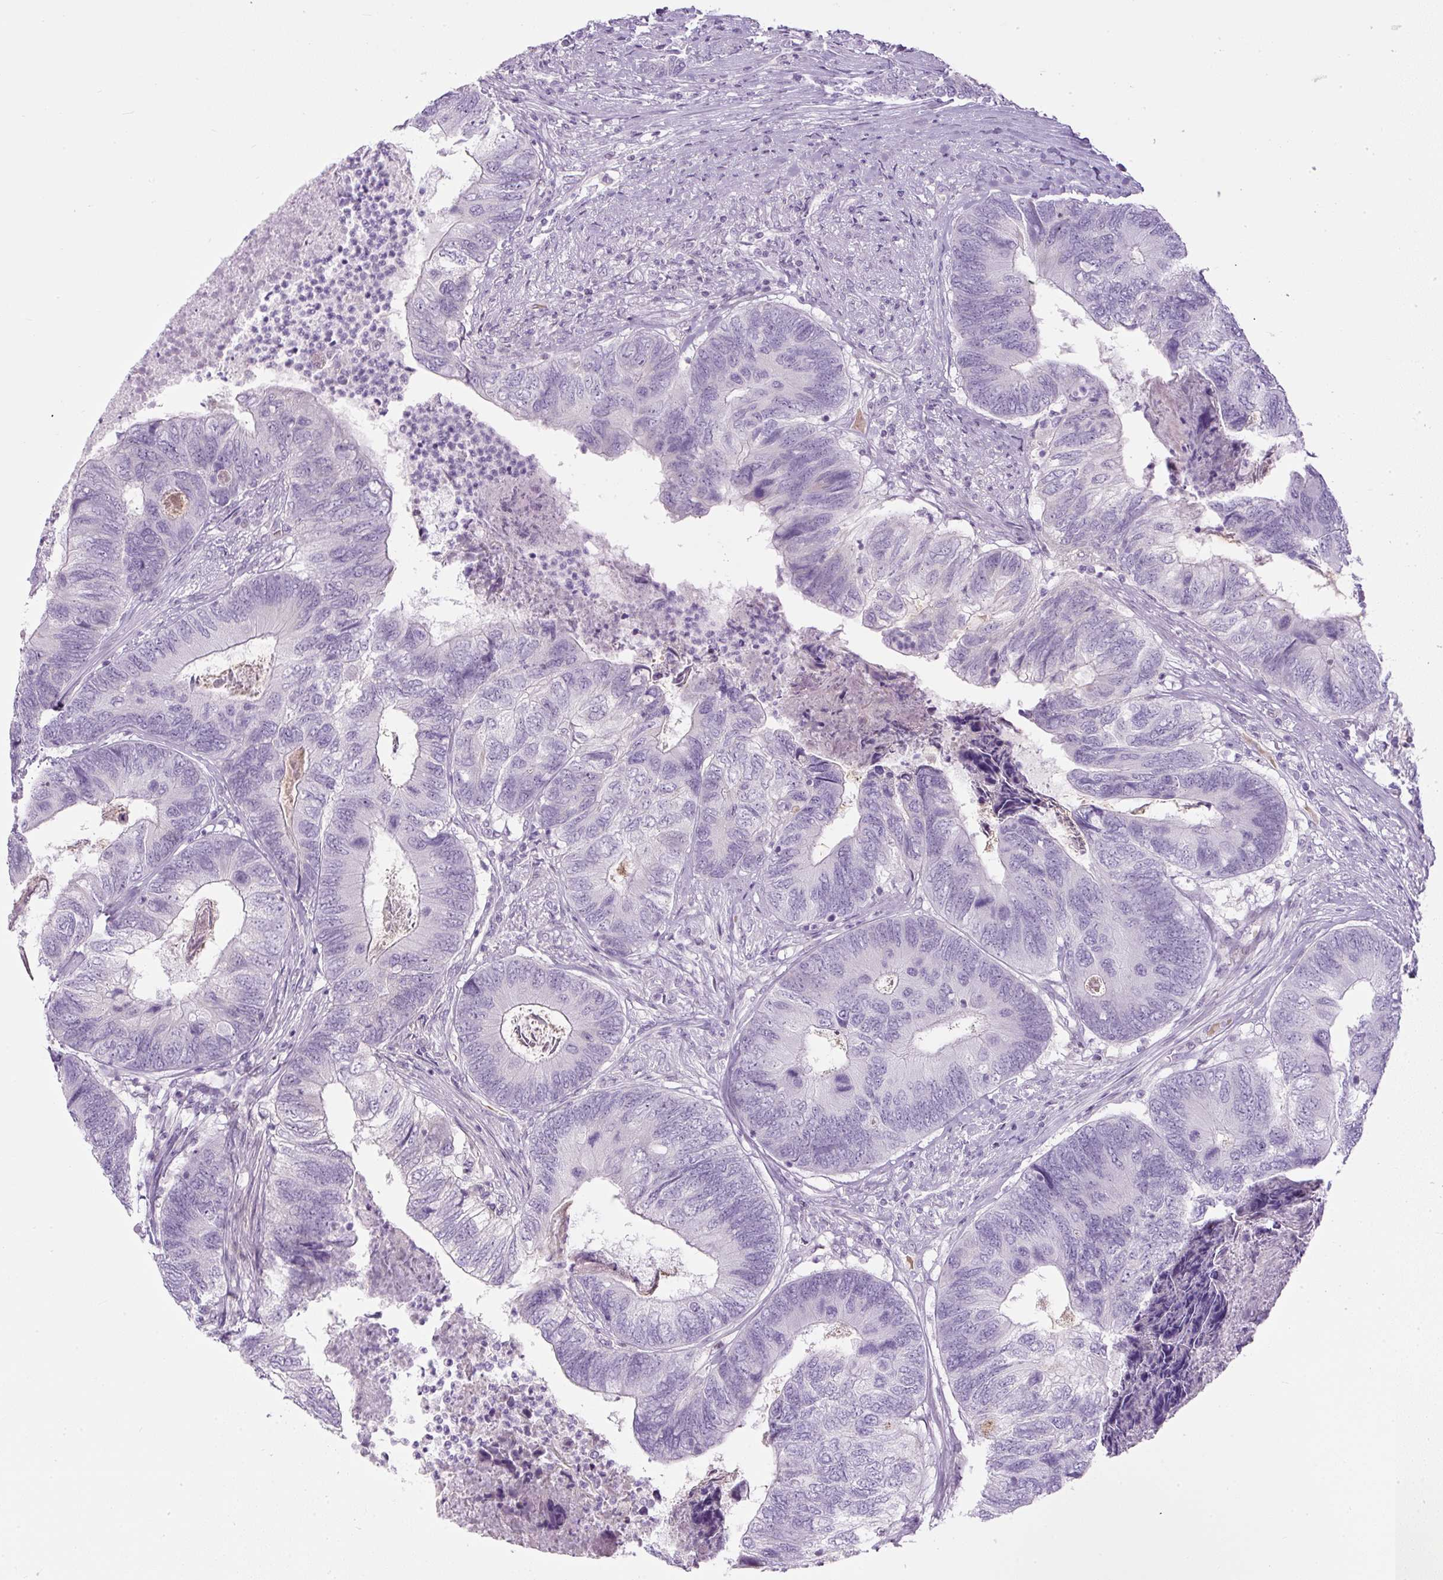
{"staining": {"intensity": "negative", "quantity": "none", "location": "none"}, "tissue": "colorectal cancer", "cell_type": "Tumor cells", "image_type": "cancer", "snomed": [{"axis": "morphology", "description": "Adenocarcinoma, NOS"}, {"axis": "topography", "description": "Colon"}], "caption": "Photomicrograph shows no significant protein expression in tumor cells of colorectal adenocarcinoma.", "gene": "FGFBP3", "patient": {"sex": "female", "age": 67}}